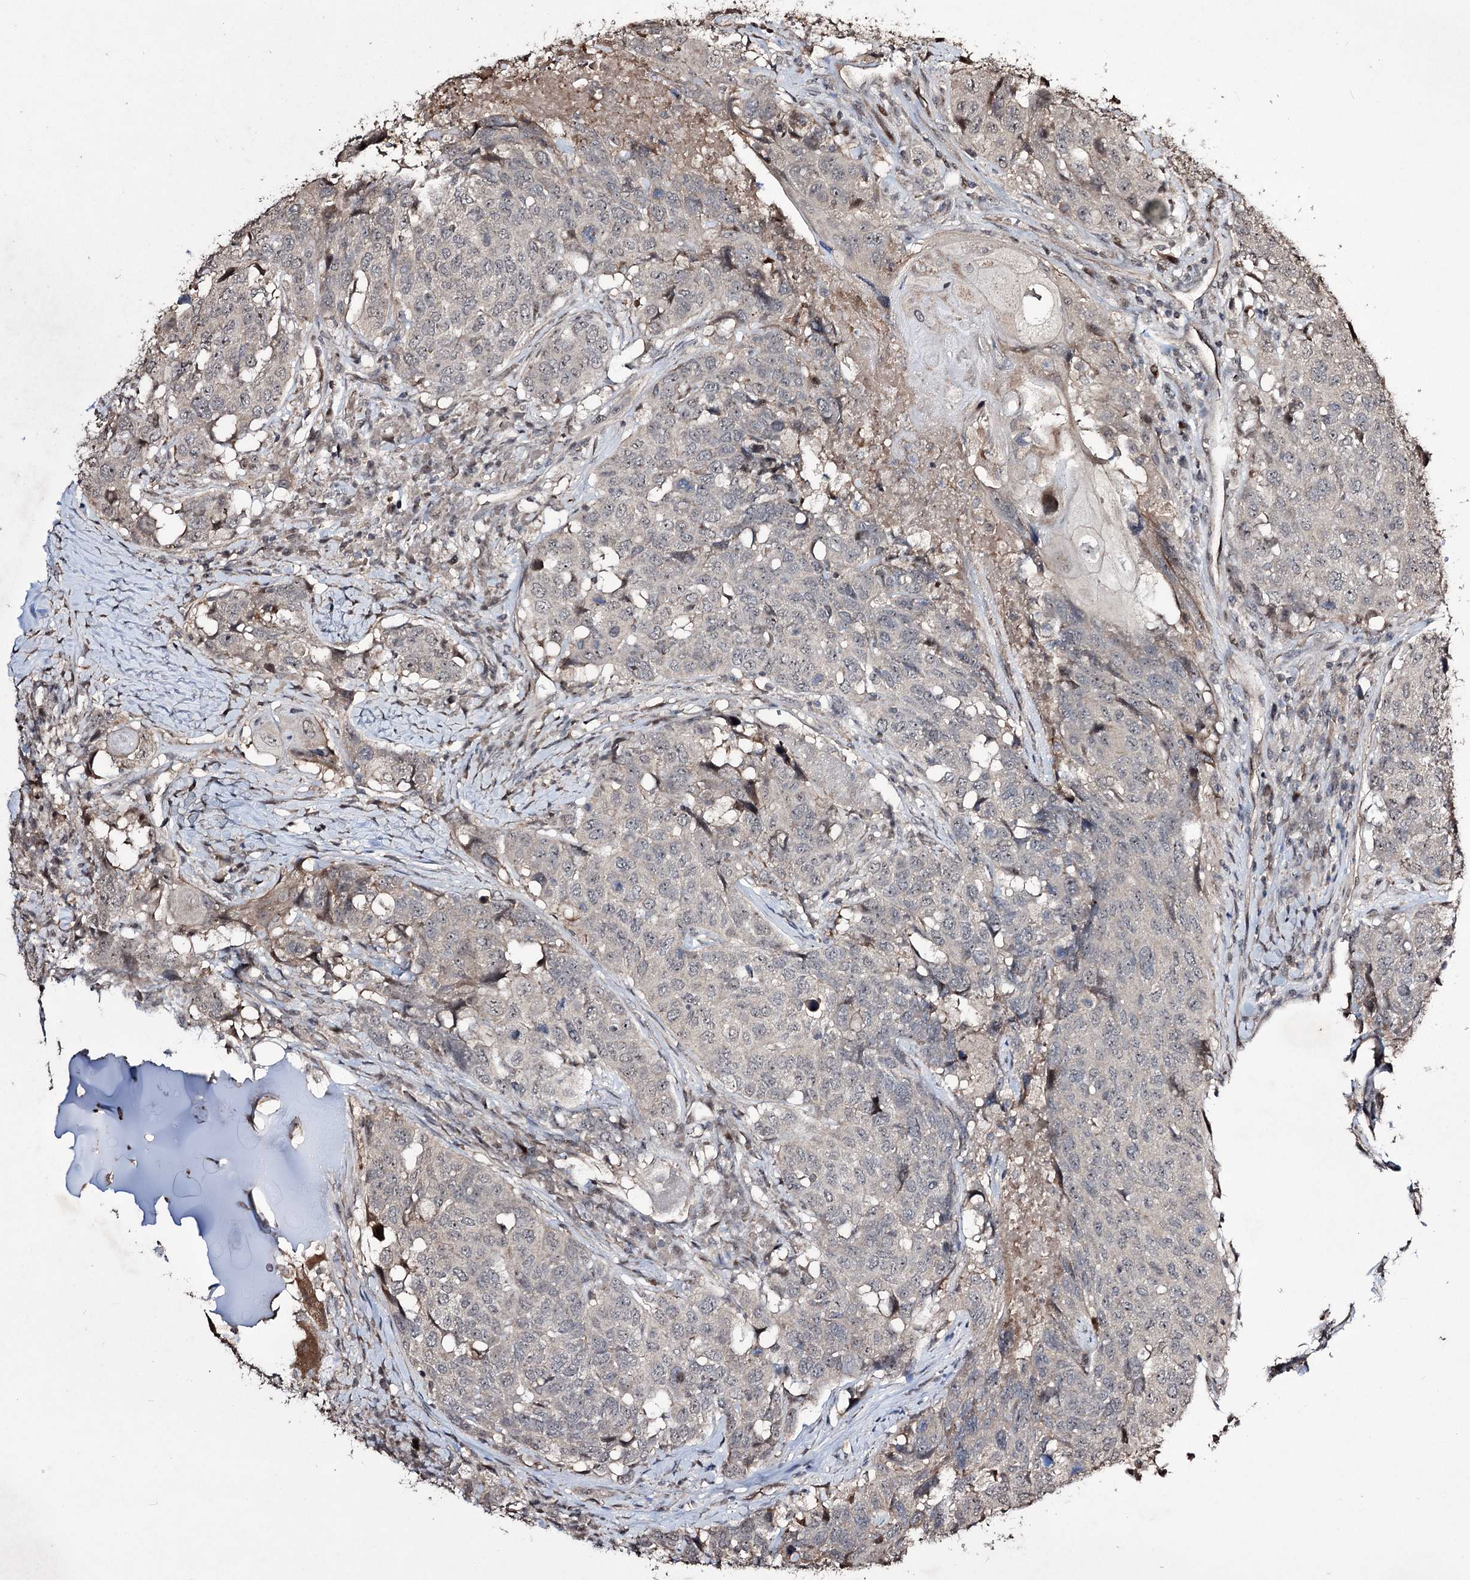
{"staining": {"intensity": "negative", "quantity": "none", "location": "none"}, "tissue": "head and neck cancer", "cell_type": "Tumor cells", "image_type": "cancer", "snomed": [{"axis": "morphology", "description": "Squamous cell carcinoma, NOS"}, {"axis": "topography", "description": "Head-Neck"}], "caption": "Tumor cells show no significant positivity in squamous cell carcinoma (head and neck). (IHC, brightfield microscopy, high magnification).", "gene": "CPNE8", "patient": {"sex": "male", "age": 66}}